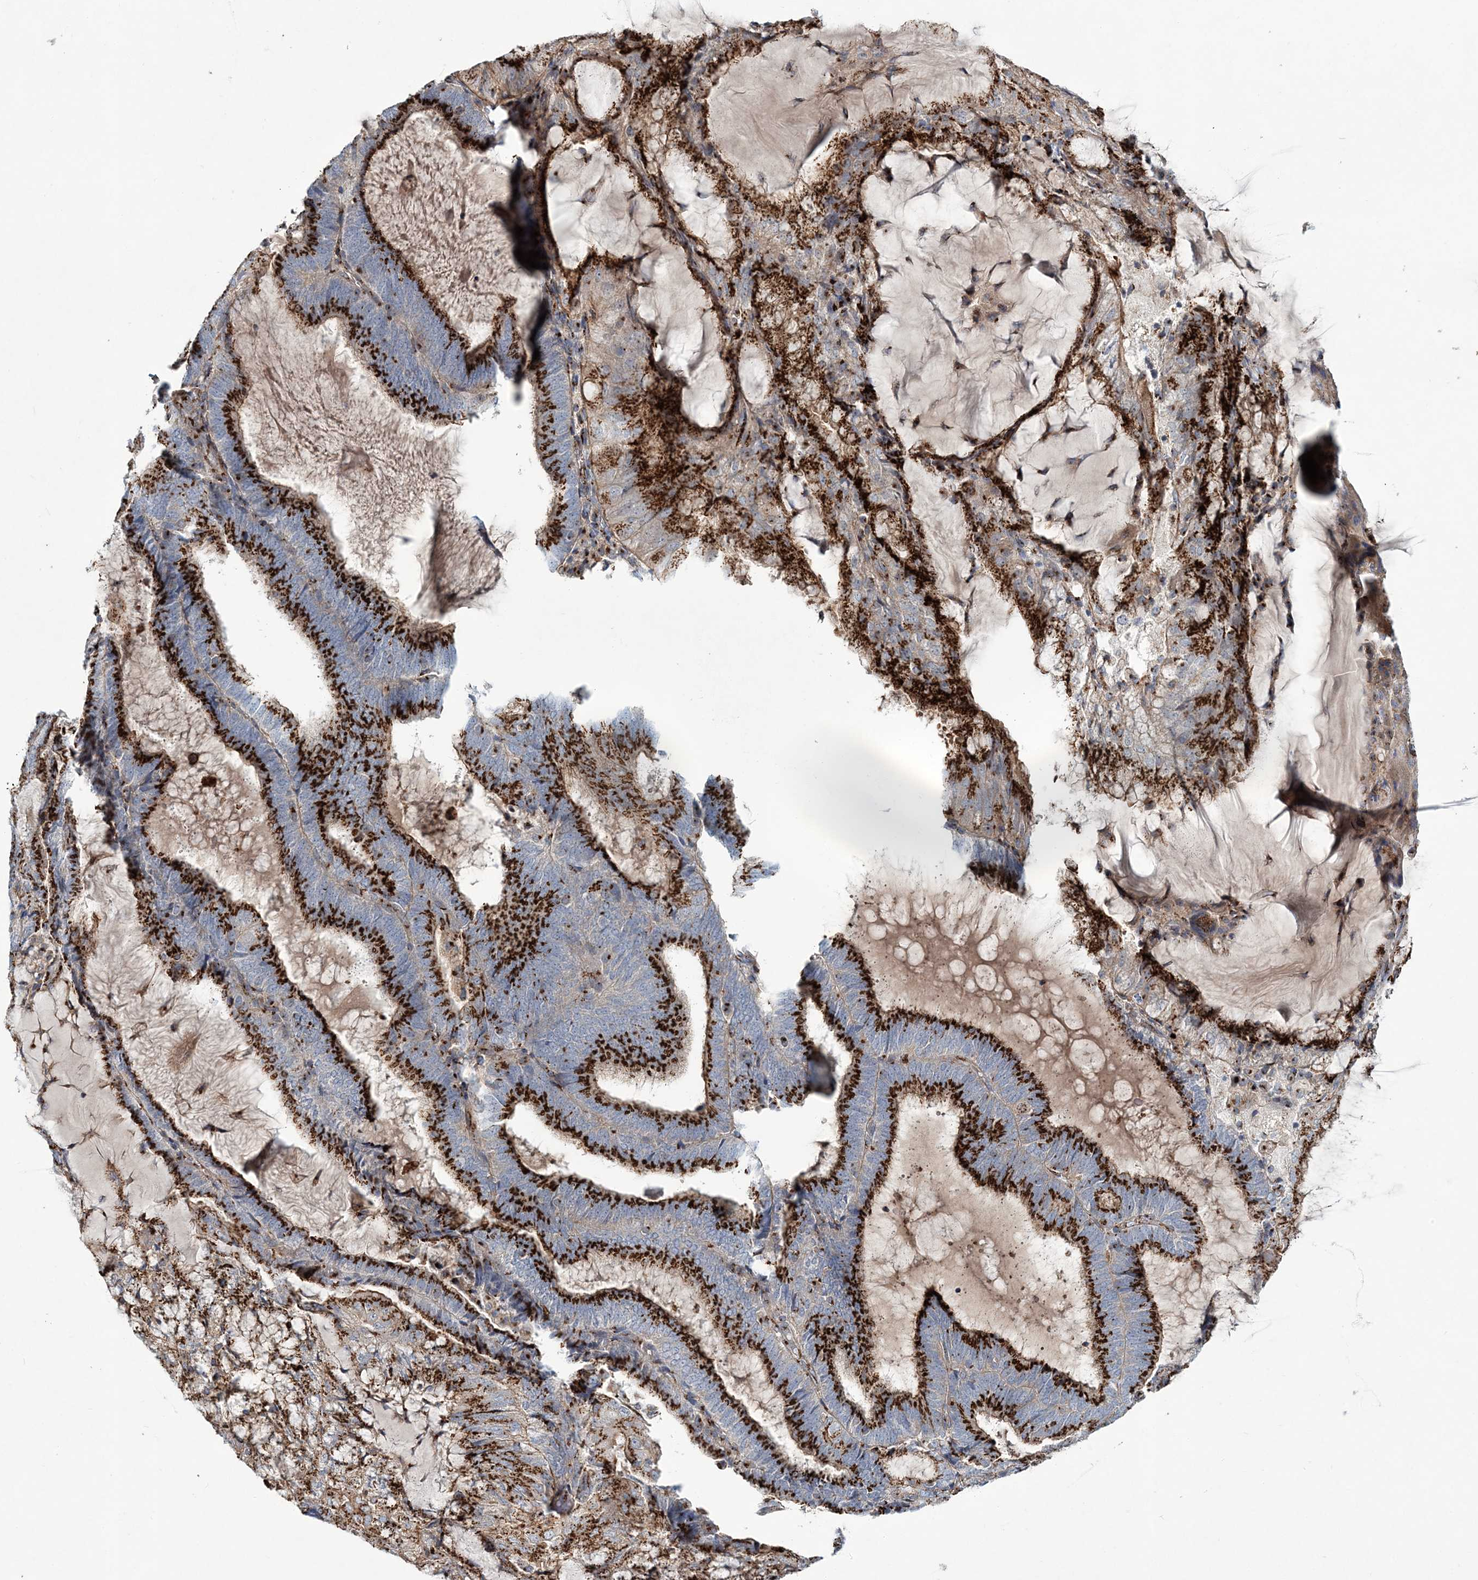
{"staining": {"intensity": "strong", "quantity": ">75%", "location": "cytoplasmic/membranous"}, "tissue": "endometrial cancer", "cell_type": "Tumor cells", "image_type": "cancer", "snomed": [{"axis": "morphology", "description": "Adenocarcinoma, NOS"}, {"axis": "topography", "description": "Endometrium"}], "caption": "Human endometrial cancer (adenocarcinoma) stained for a protein (brown) shows strong cytoplasmic/membranous positive positivity in about >75% of tumor cells.", "gene": "MAN1A2", "patient": {"sex": "female", "age": 81}}